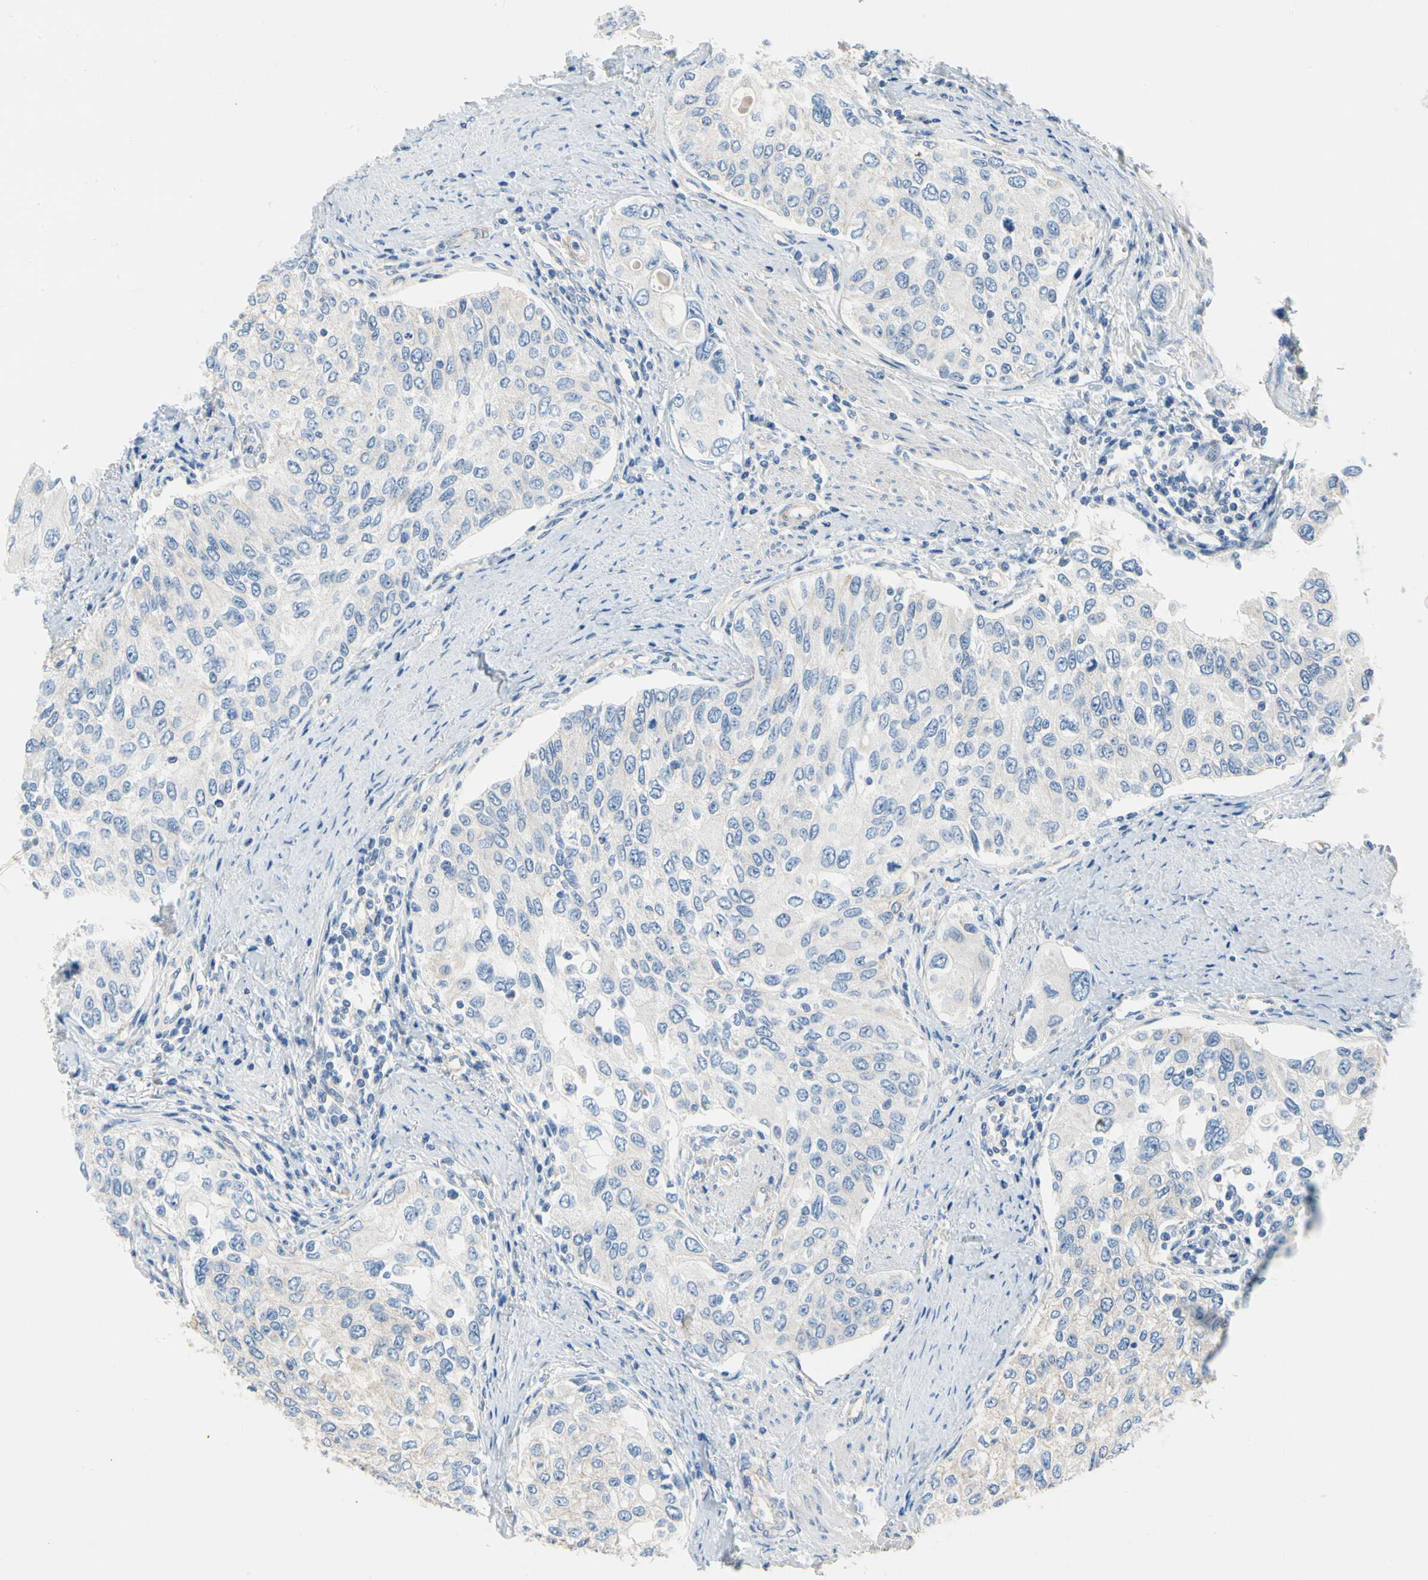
{"staining": {"intensity": "negative", "quantity": "none", "location": "none"}, "tissue": "urothelial cancer", "cell_type": "Tumor cells", "image_type": "cancer", "snomed": [{"axis": "morphology", "description": "Urothelial carcinoma, High grade"}, {"axis": "topography", "description": "Urinary bladder"}], "caption": "The immunohistochemistry photomicrograph has no significant staining in tumor cells of urothelial cancer tissue. (Brightfield microscopy of DAB (3,3'-diaminobenzidine) immunohistochemistry at high magnification).", "gene": "CA14", "patient": {"sex": "female", "age": 56}}